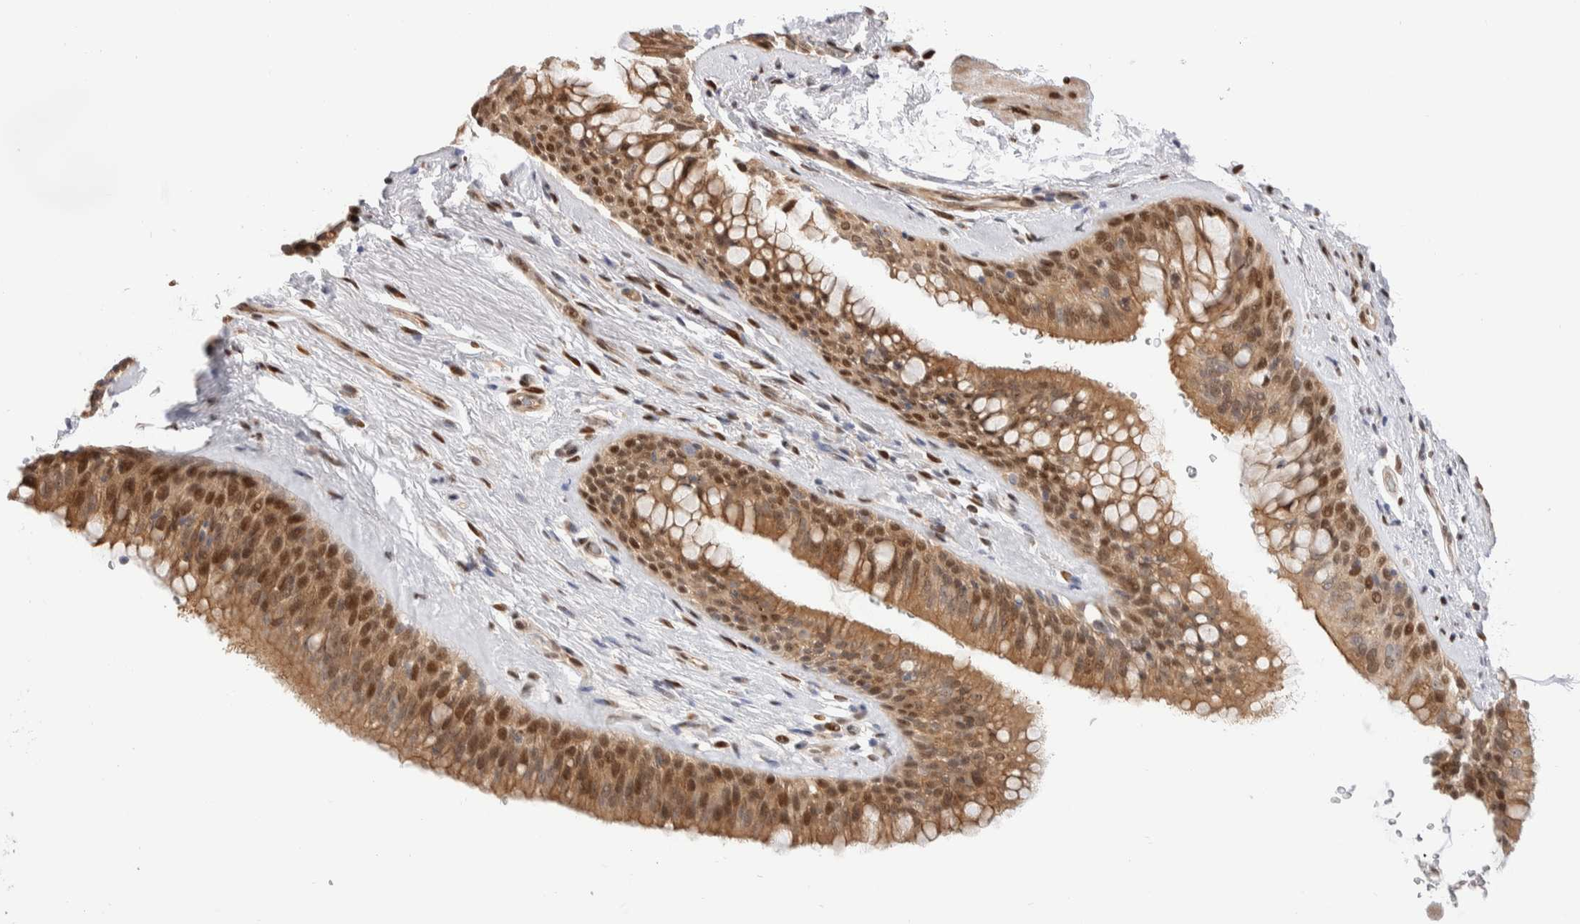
{"staining": {"intensity": "moderate", "quantity": ">75%", "location": "cytoplasmic/membranous,nuclear"}, "tissue": "bronchus", "cell_type": "Respiratory epithelial cells", "image_type": "normal", "snomed": [{"axis": "morphology", "description": "Normal tissue, NOS"}, {"axis": "topography", "description": "Cartilage tissue"}, {"axis": "topography", "description": "Bronchus"}], "caption": "The image reveals a brown stain indicating the presence of a protein in the cytoplasmic/membranous,nuclear of respiratory epithelial cells in bronchus. Using DAB (brown) and hematoxylin (blue) stains, captured at high magnification using brightfield microscopy.", "gene": "NSMAF", "patient": {"sex": "female", "age": 53}}